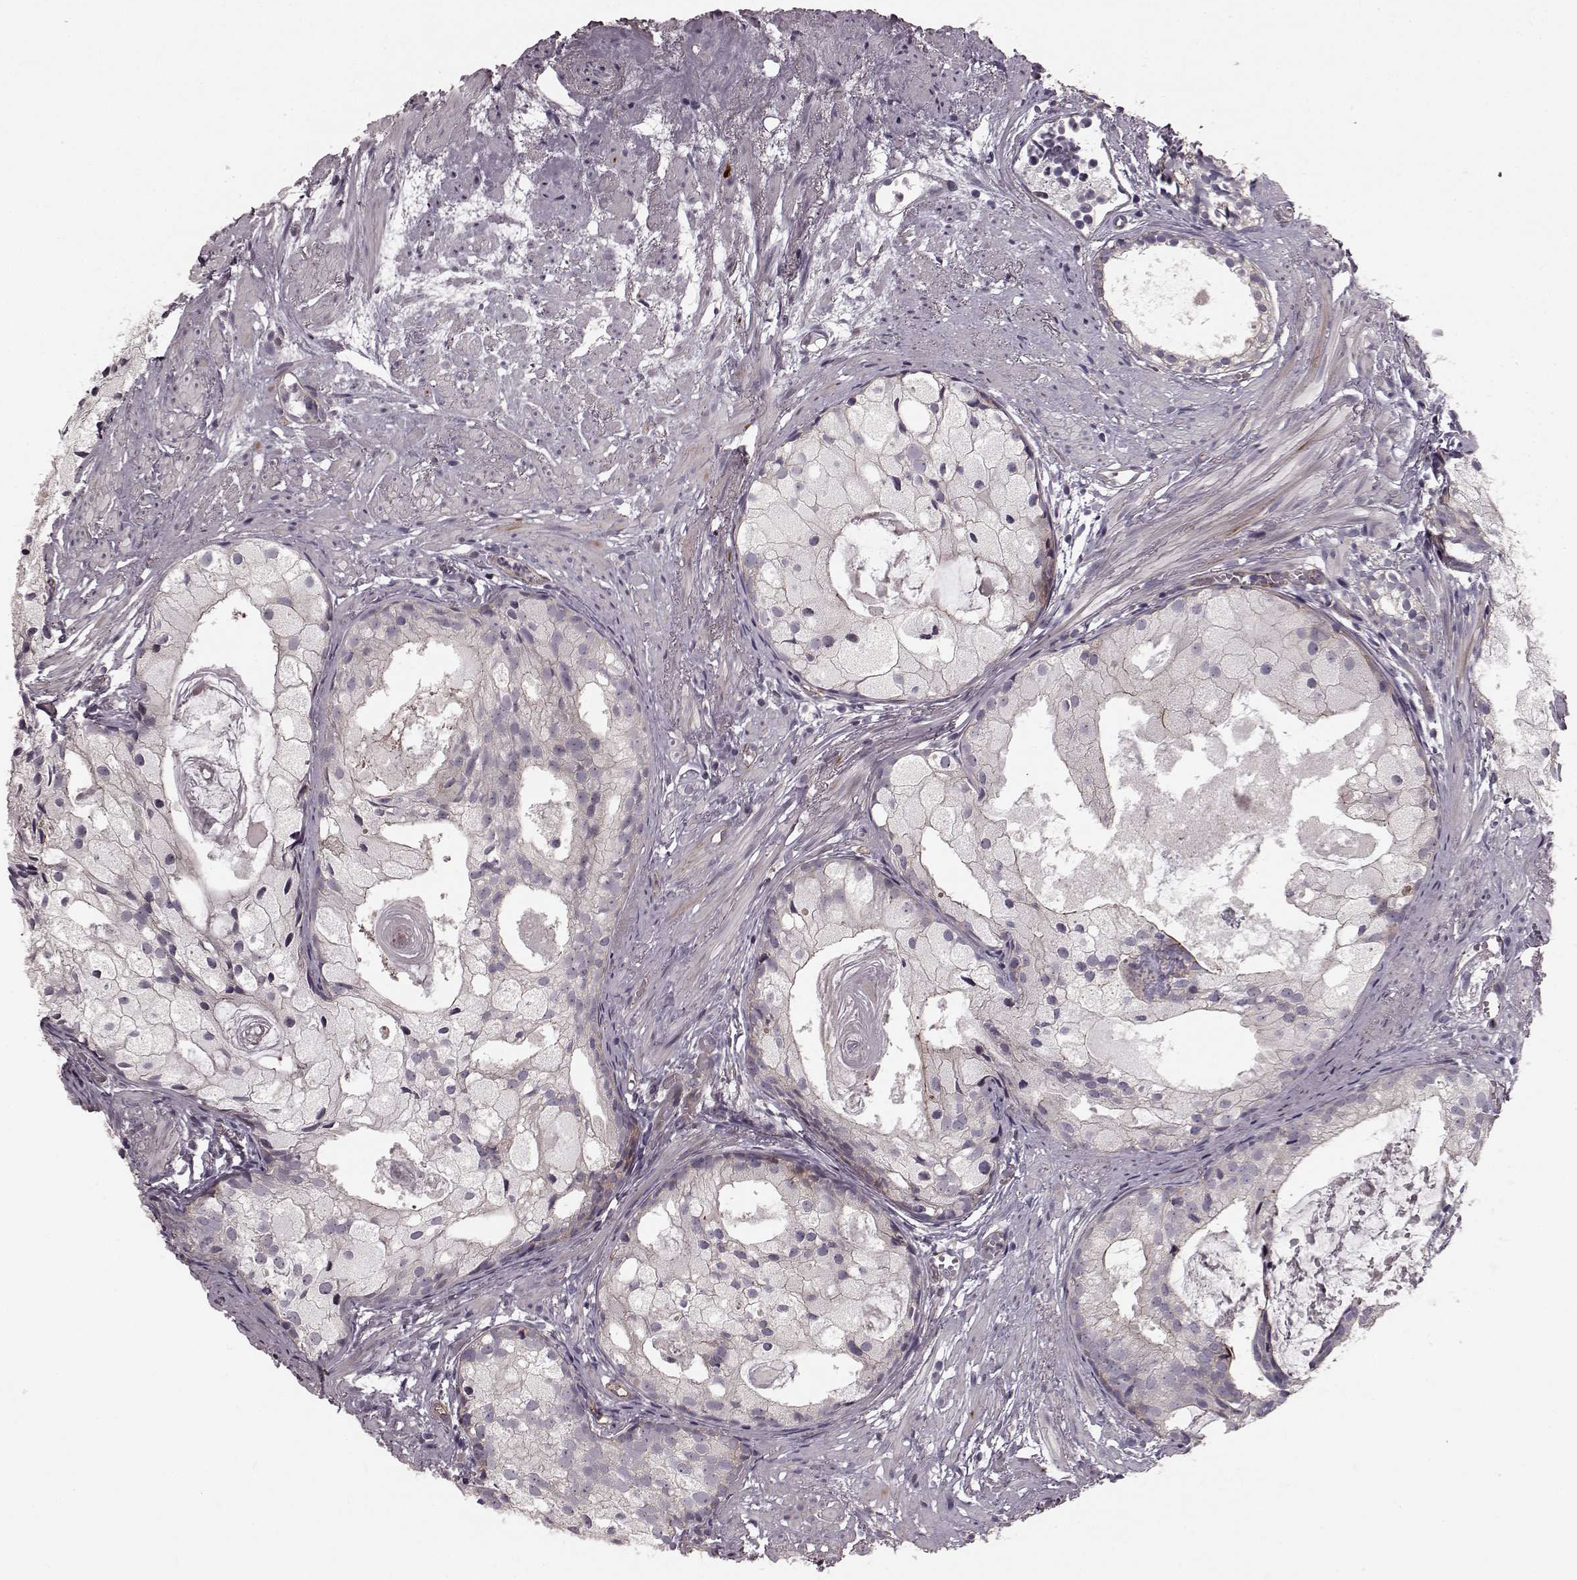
{"staining": {"intensity": "negative", "quantity": "none", "location": "none"}, "tissue": "prostate cancer", "cell_type": "Tumor cells", "image_type": "cancer", "snomed": [{"axis": "morphology", "description": "Adenocarcinoma, High grade"}, {"axis": "topography", "description": "Prostate"}], "caption": "IHC image of neoplastic tissue: prostate high-grade adenocarcinoma stained with DAB (3,3'-diaminobenzidine) exhibits no significant protein staining in tumor cells.", "gene": "SLC22A18", "patient": {"sex": "male", "age": 85}}